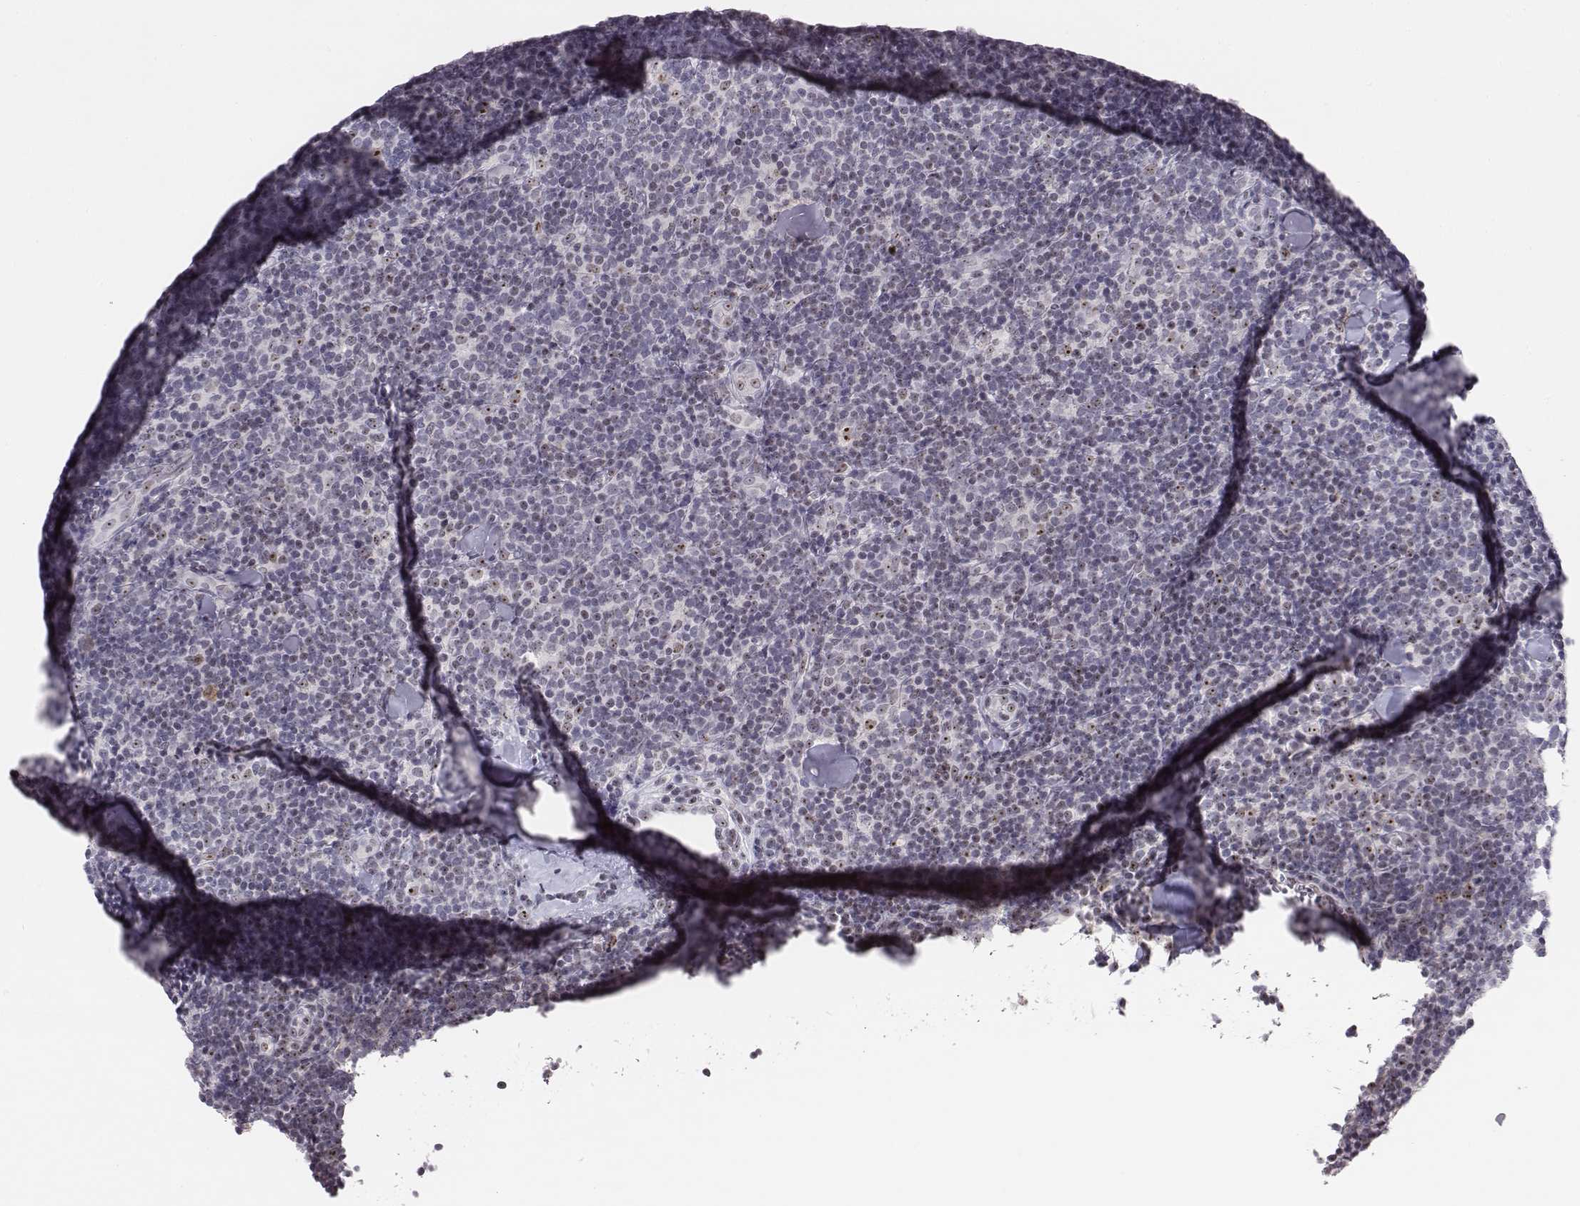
{"staining": {"intensity": "negative", "quantity": "none", "location": "none"}, "tissue": "lymphoma", "cell_type": "Tumor cells", "image_type": "cancer", "snomed": [{"axis": "morphology", "description": "Malignant lymphoma, non-Hodgkin's type, Low grade"}, {"axis": "topography", "description": "Lymph node"}], "caption": "Tumor cells show no significant positivity in lymphoma. The staining is performed using DAB (3,3'-diaminobenzidine) brown chromogen with nuclei counter-stained in using hematoxylin.", "gene": "NIFK", "patient": {"sex": "female", "age": 56}}